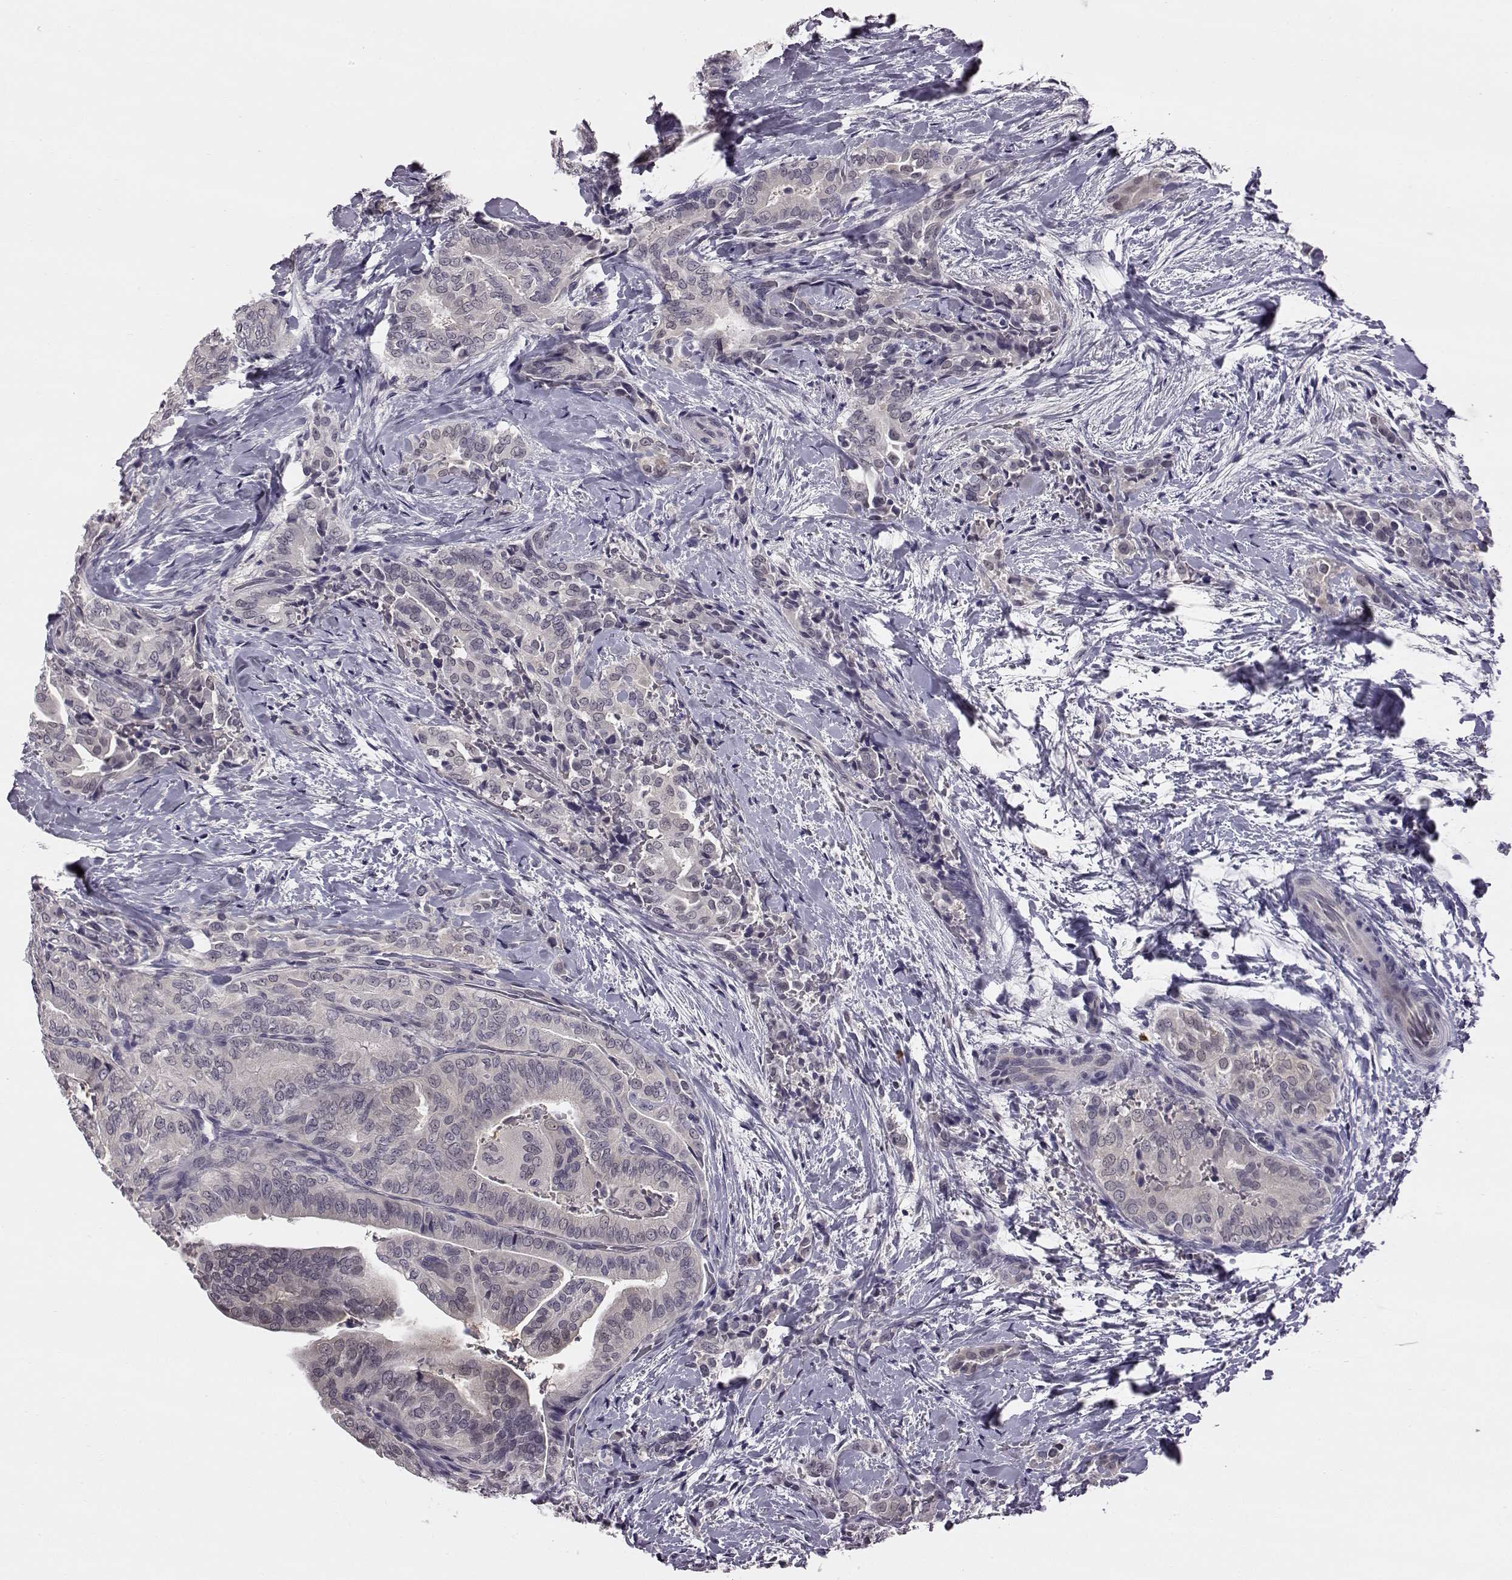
{"staining": {"intensity": "negative", "quantity": "none", "location": "none"}, "tissue": "thyroid cancer", "cell_type": "Tumor cells", "image_type": "cancer", "snomed": [{"axis": "morphology", "description": "Papillary adenocarcinoma, NOS"}, {"axis": "topography", "description": "Thyroid gland"}], "caption": "Tumor cells show no significant staining in thyroid cancer.", "gene": "C10orf62", "patient": {"sex": "male", "age": 61}}